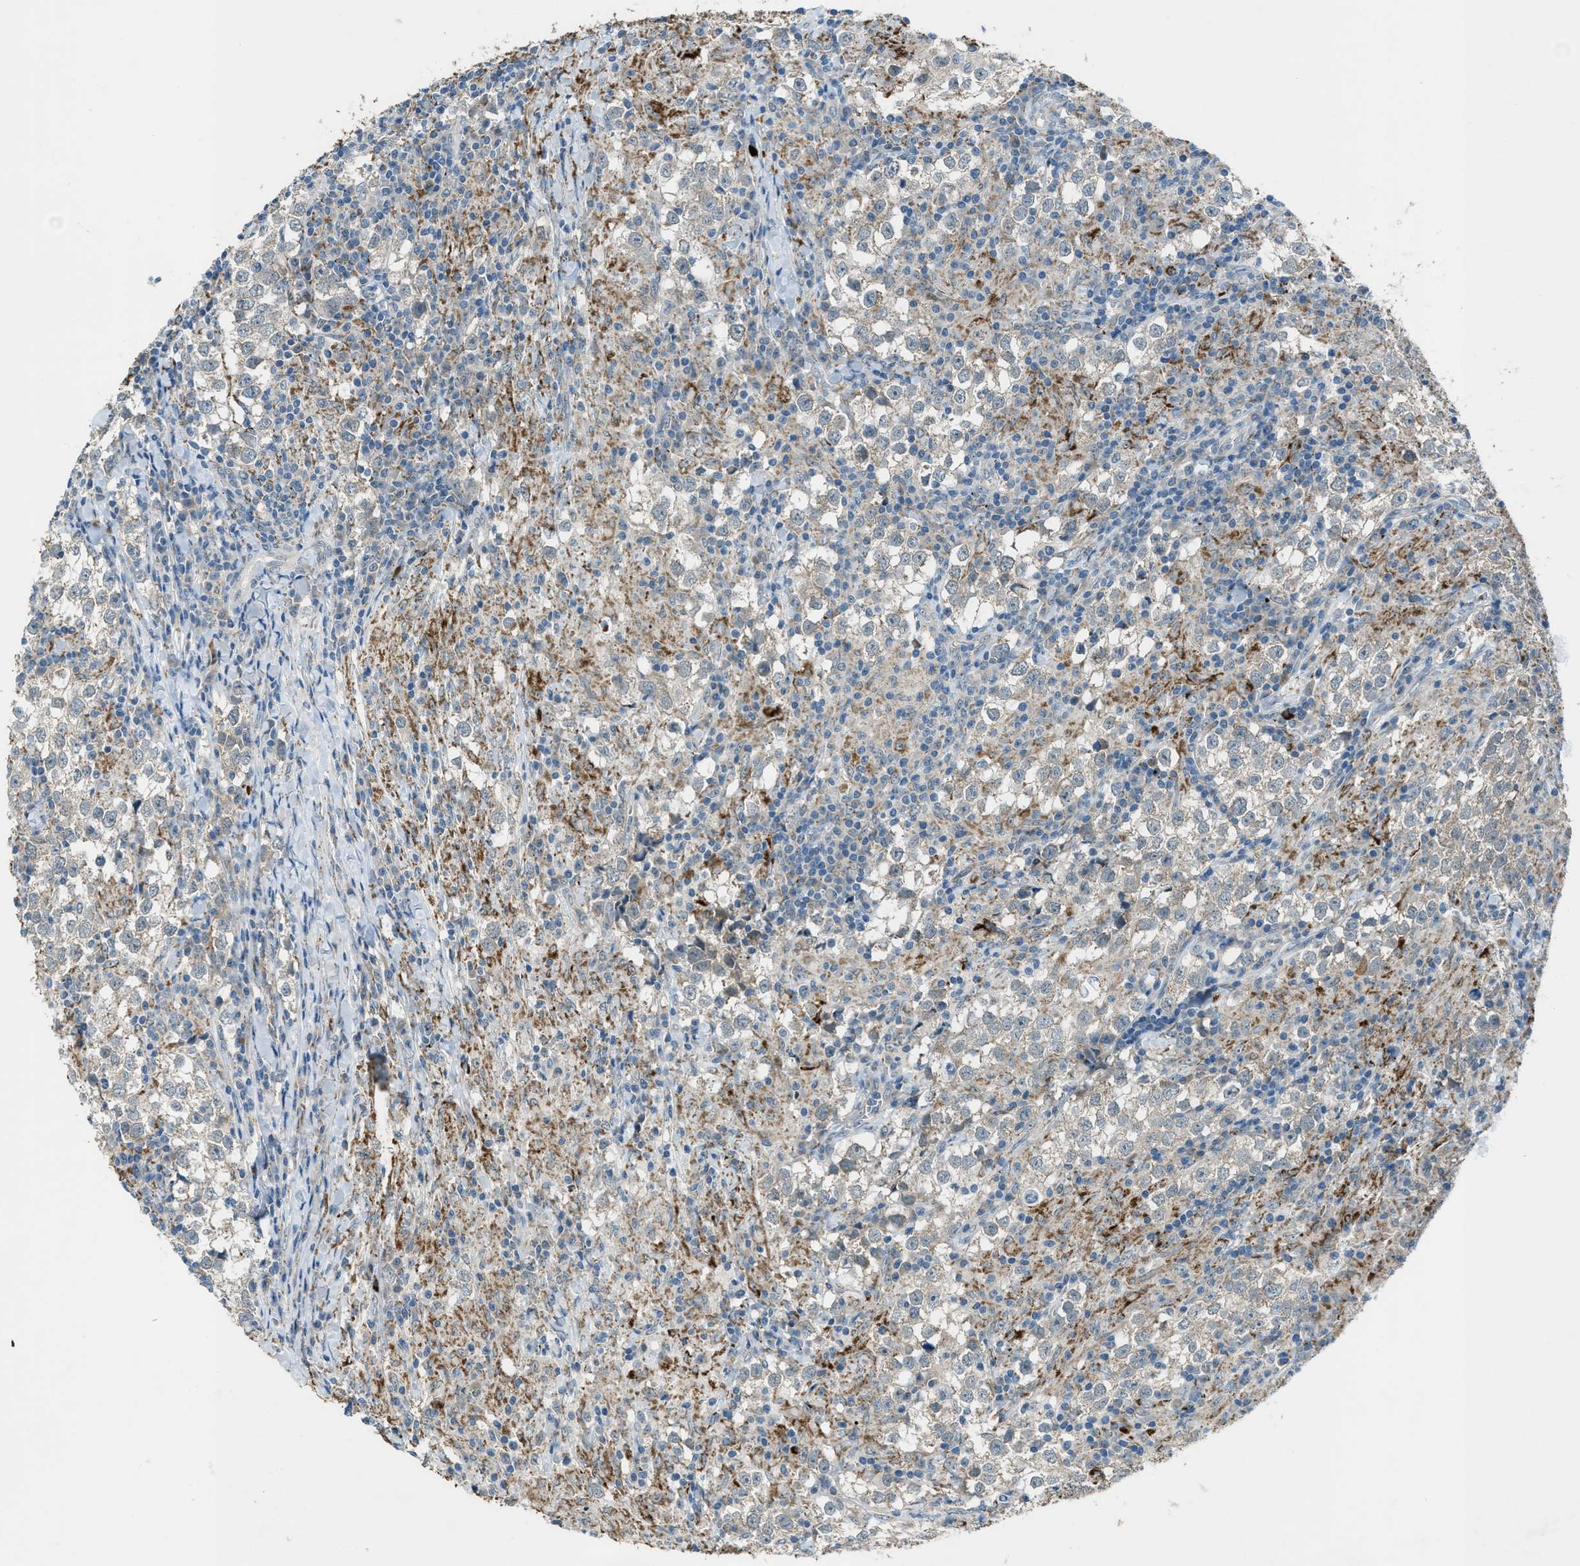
{"staining": {"intensity": "weak", "quantity": "<25%", "location": "cytoplasmic/membranous"}, "tissue": "testis cancer", "cell_type": "Tumor cells", "image_type": "cancer", "snomed": [{"axis": "morphology", "description": "Seminoma, NOS"}, {"axis": "morphology", "description": "Carcinoma, Embryonal, NOS"}, {"axis": "topography", "description": "Testis"}], "caption": "The histopathology image reveals no significant expression in tumor cells of testis seminoma.", "gene": "CDON", "patient": {"sex": "male", "age": 36}}